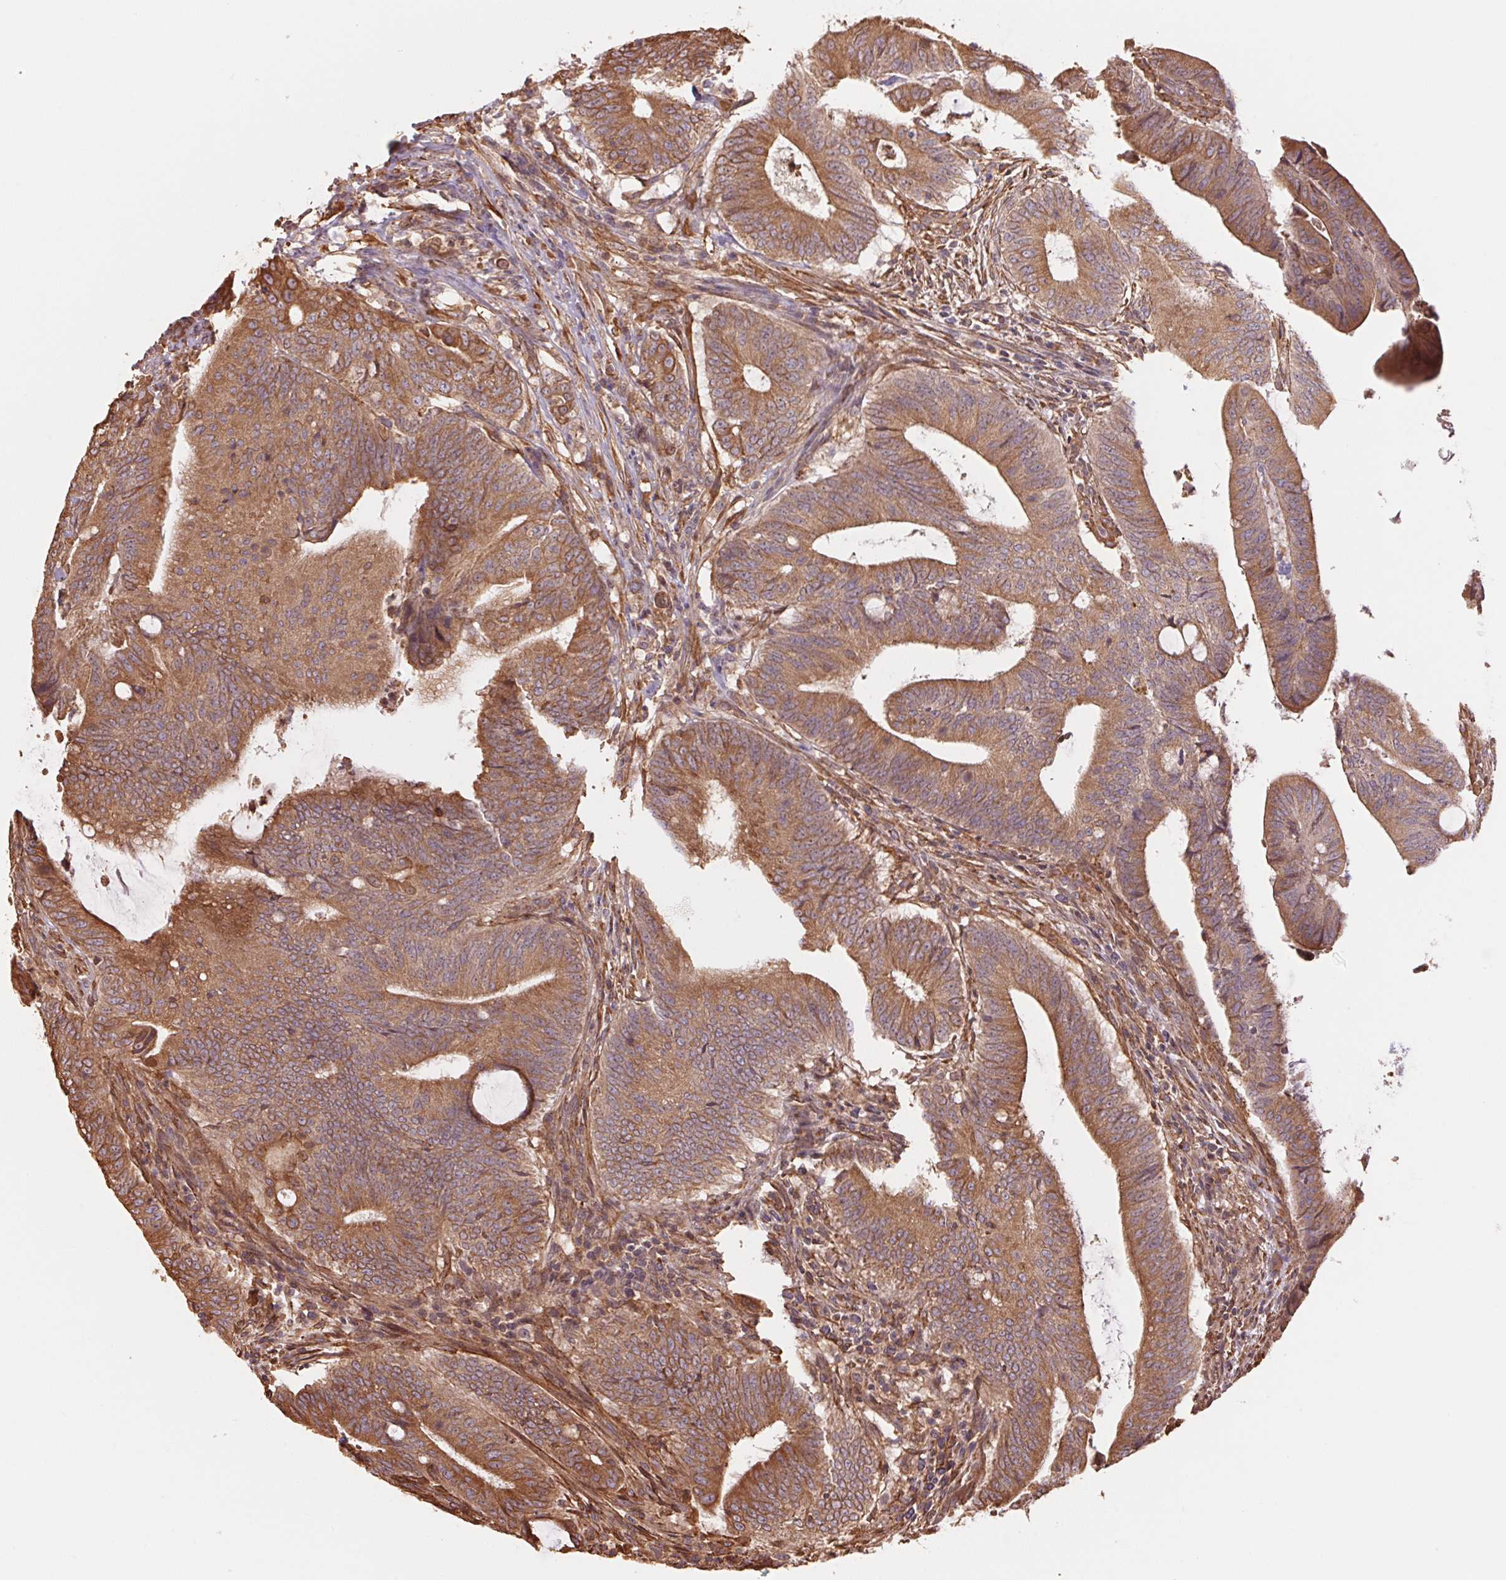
{"staining": {"intensity": "moderate", "quantity": ">75%", "location": "cytoplasmic/membranous"}, "tissue": "colorectal cancer", "cell_type": "Tumor cells", "image_type": "cancer", "snomed": [{"axis": "morphology", "description": "Adenocarcinoma, NOS"}, {"axis": "topography", "description": "Colon"}], "caption": "This micrograph reveals immunohistochemistry staining of human adenocarcinoma (colorectal), with medium moderate cytoplasmic/membranous staining in about >75% of tumor cells.", "gene": "C6orf163", "patient": {"sex": "female", "age": 43}}